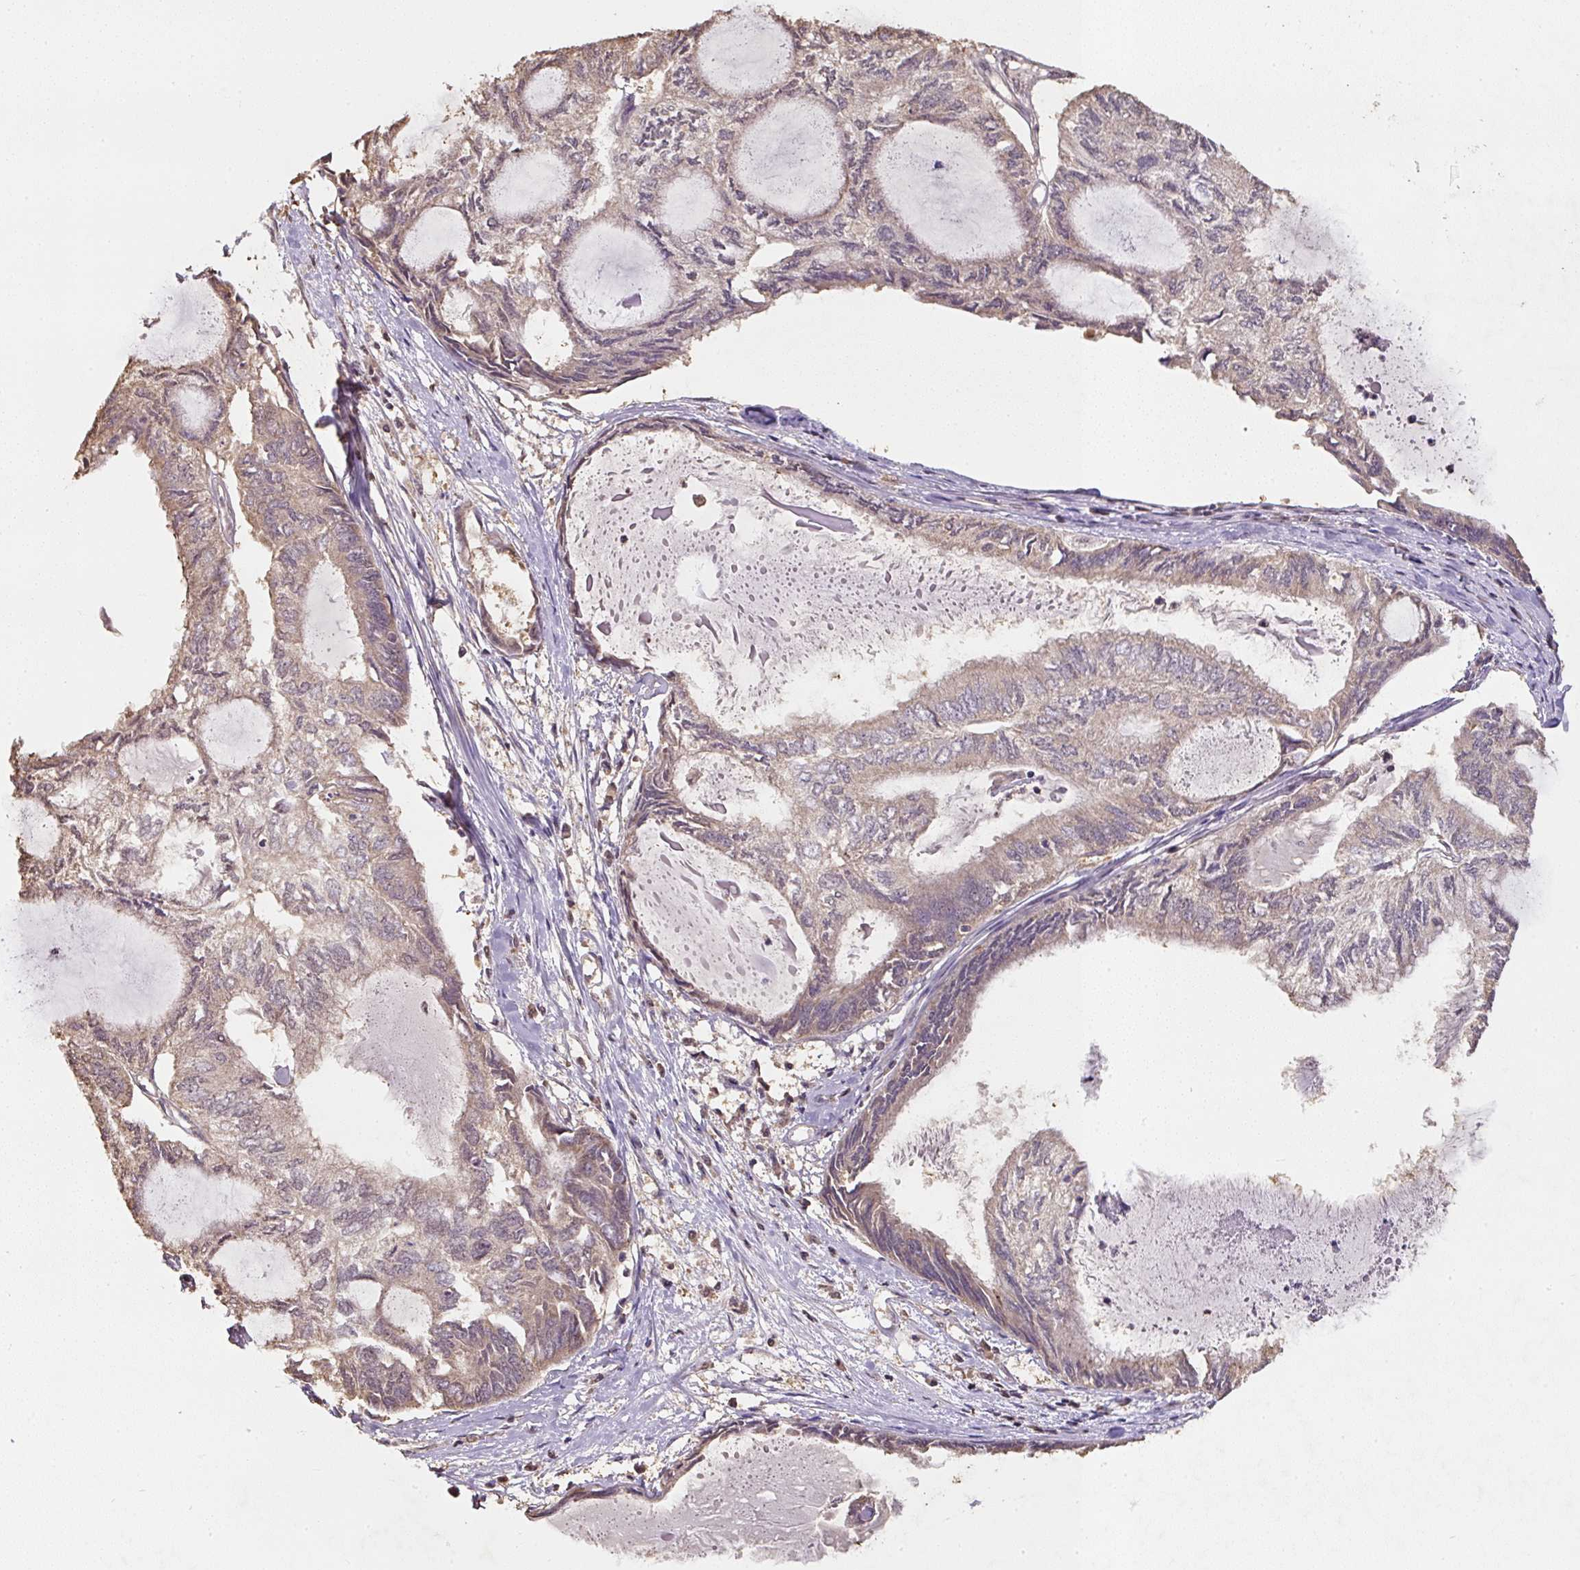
{"staining": {"intensity": "weak", "quantity": ">75%", "location": "cytoplasmic/membranous"}, "tissue": "endometrial cancer", "cell_type": "Tumor cells", "image_type": "cancer", "snomed": [{"axis": "morphology", "description": "Adenocarcinoma, NOS"}, {"axis": "topography", "description": "Endometrium"}], "caption": "Weak cytoplasmic/membranous protein positivity is present in about >75% of tumor cells in adenocarcinoma (endometrial).", "gene": "TMEM170B", "patient": {"sex": "female", "age": 80}}